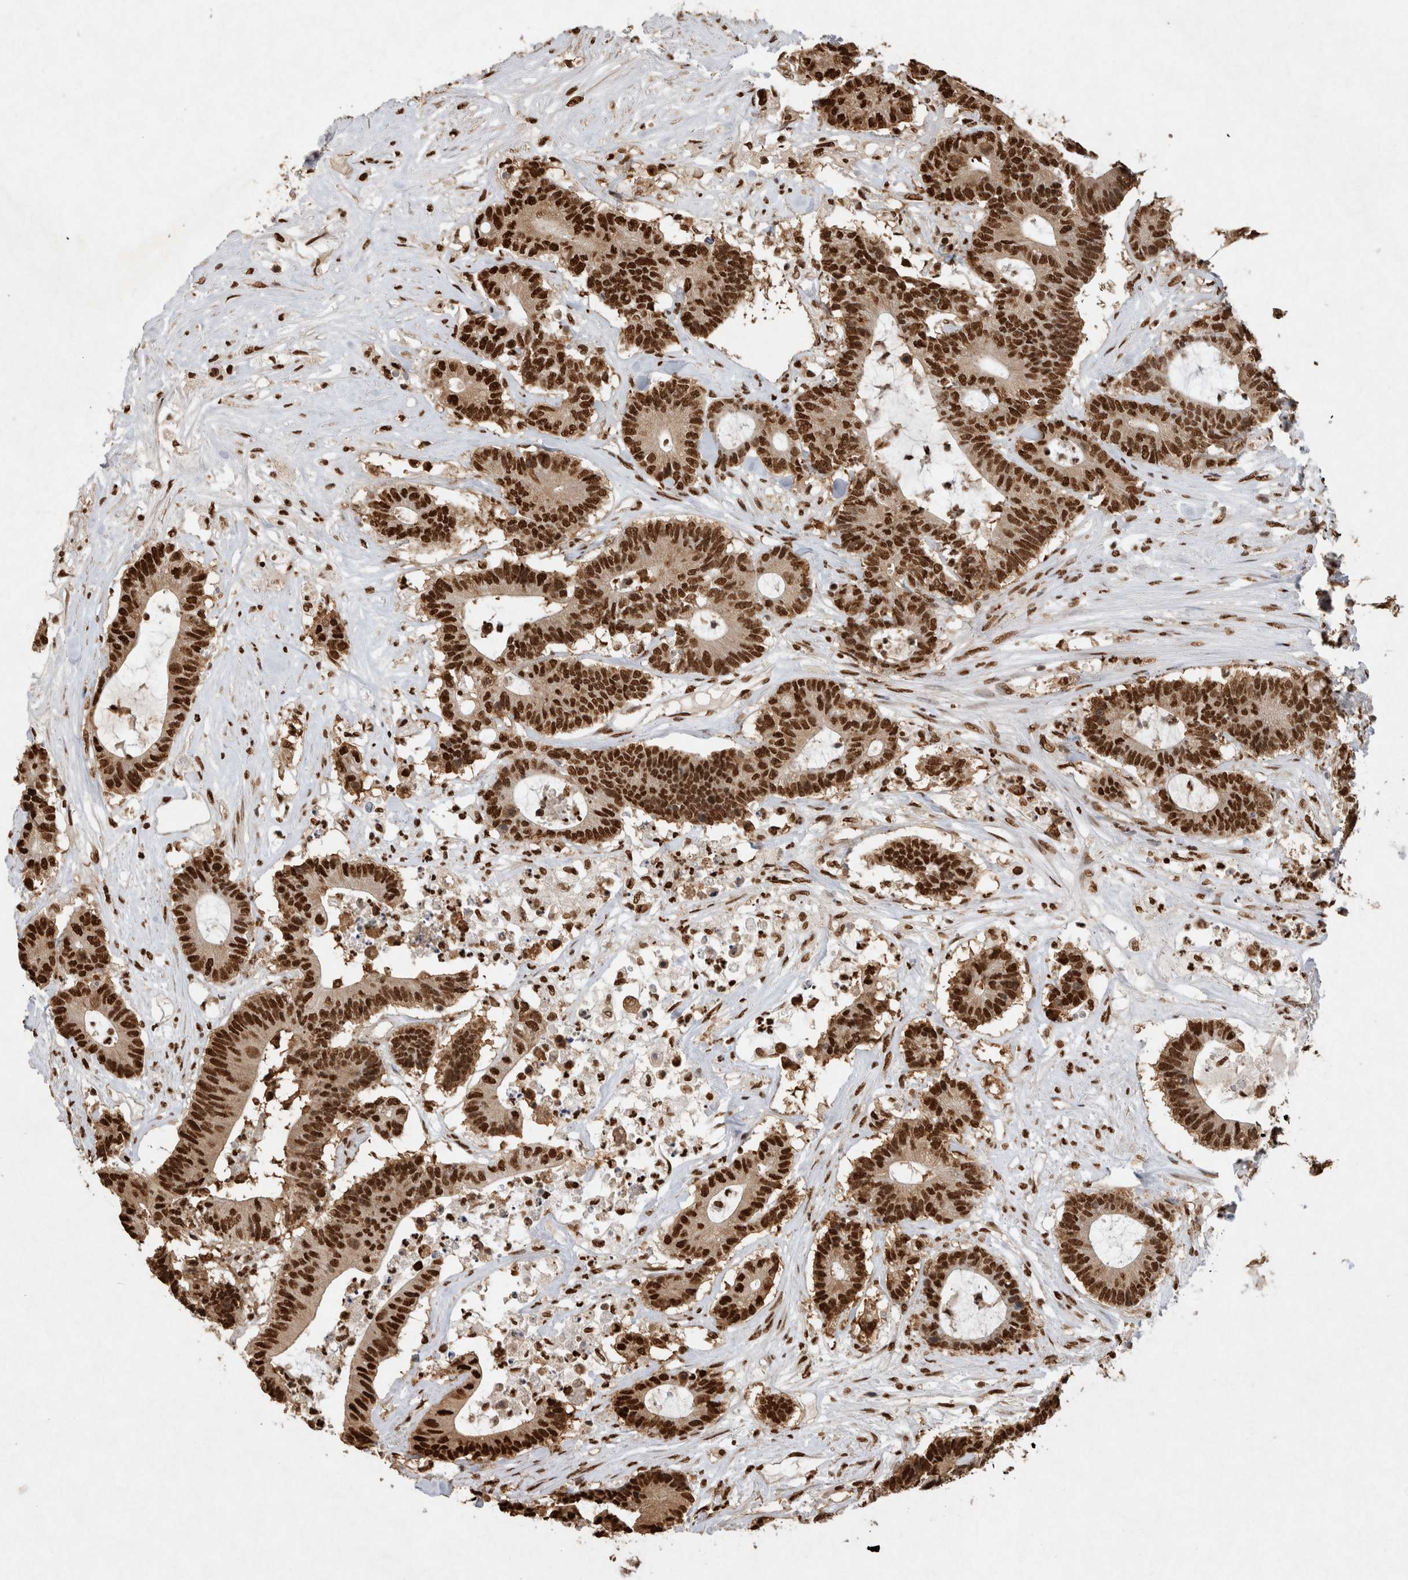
{"staining": {"intensity": "strong", "quantity": ">75%", "location": "nuclear"}, "tissue": "colorectal cancer", "cell_type": "Tumor cells", "image_type": "cancer", "snomed": [{"axis": "morphology", "description": "Adenocarcinoma, NOS"}, {"axis": "topography", "description": "Colon"}], "caption": "Immunohistochemistry (IHC) image of adenocarcinoma (colorectal) stained for a protein (brown), which shows high levels of strong nuclear positivity in about >75% of tumor cells.", "gene": "HDGF", "patient": {"sex": "female", "age": 84}}